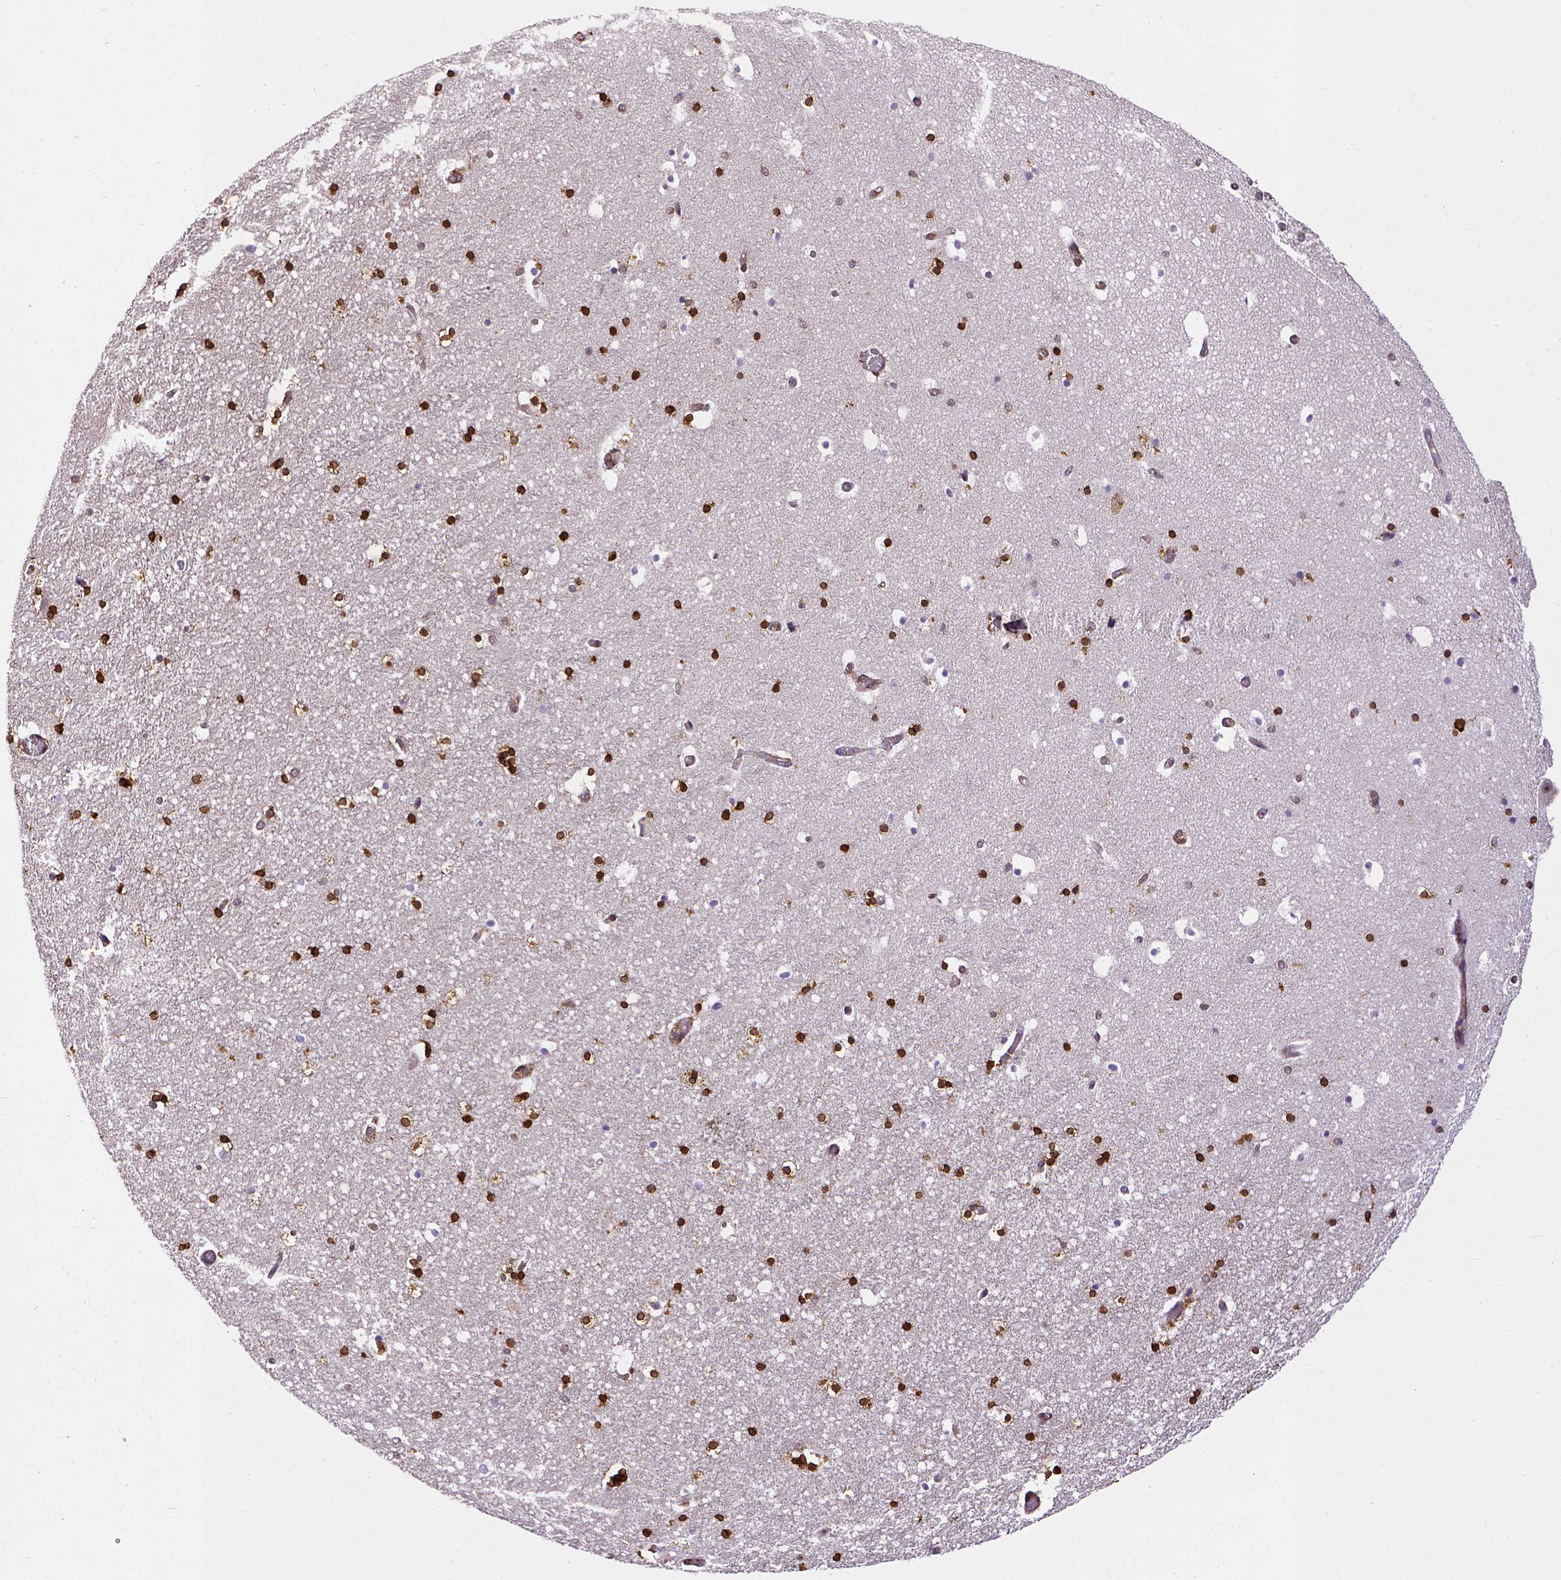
{"staining": {"intensity": "strong", "quantity": ">75%", "location": "cytoplasmic/membranous"}, "tissue": "hippocampus", "cell_type": "Glial cells", "image_type": "normal", "snomed": [{"axis": "morphology", "description": "Normal tissue, NOS"}, {"axis": "topography", "description": "Hippocampus"}], "caption": "Protein analysis of unremarkable hippocampus shows strong cytoplasmic/membranous staining in about >75% of glial cells. (Stains: DAB (3,3'-diaminobenzidine) in brown, nuclei in blue, Microscopy: brightfield microscopy at high magnification).", "gene": "MTDH", "patient": {"sex": "male", "age": 26}}